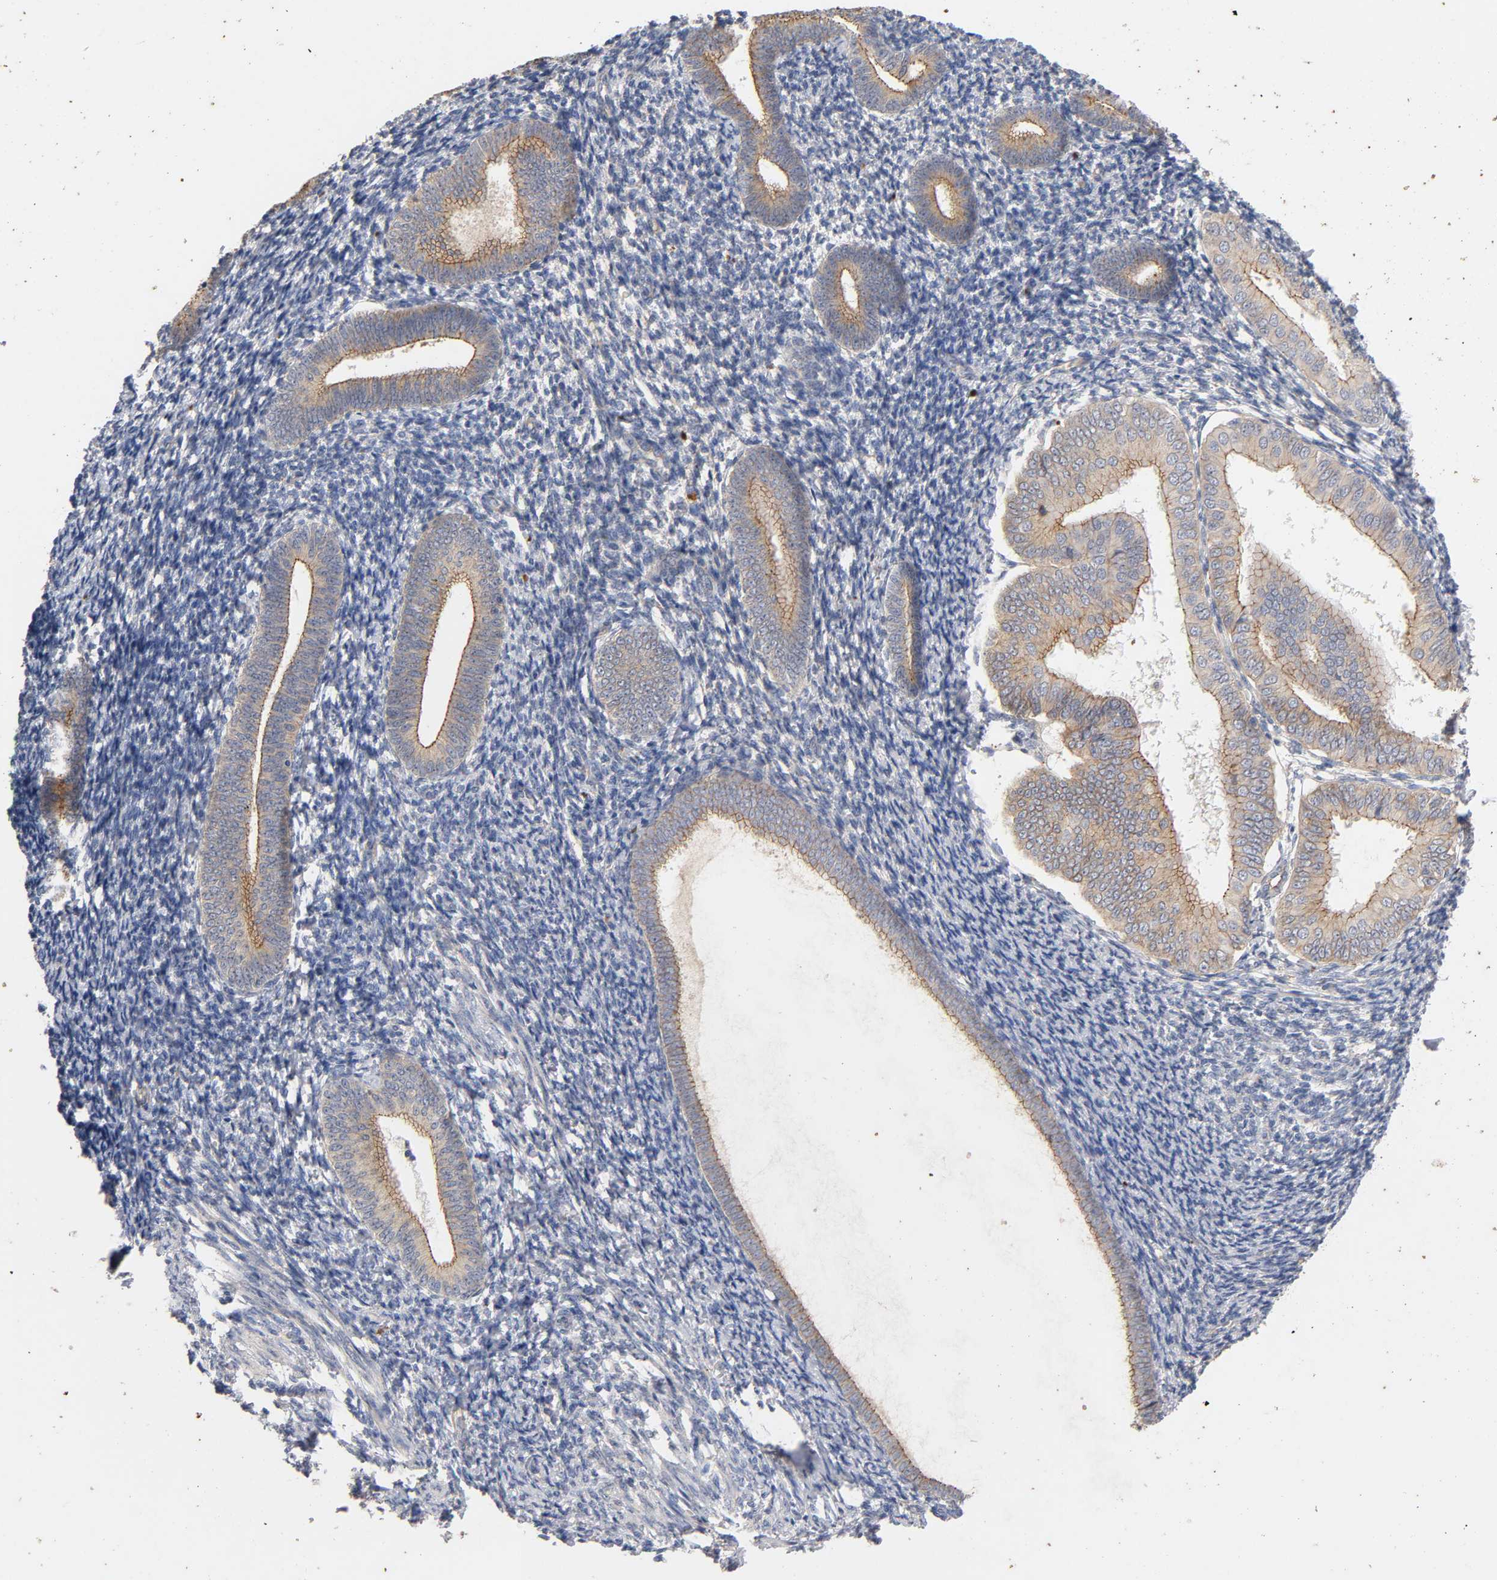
{"staining": {"intensity": "weak", "quantity": ">75%", "location": "cytoplasmic/membranous"}, "tissue": "endometrium", "cell_type": "Cells in endometrial stroma", "image_type": "normal", "snomed": [{"axis": "morphology", "description": "Normal tissue, NOS"}, {"axis": "topography", "description": "Endometrium"}], "caption": "Unremarkable endometrium reveals weak cytoplasmic/membranous expression in about >75% of cells in endometrial stroma.", "gene": "PDZD11", "patient": {"sex": "female", "age": 57}}